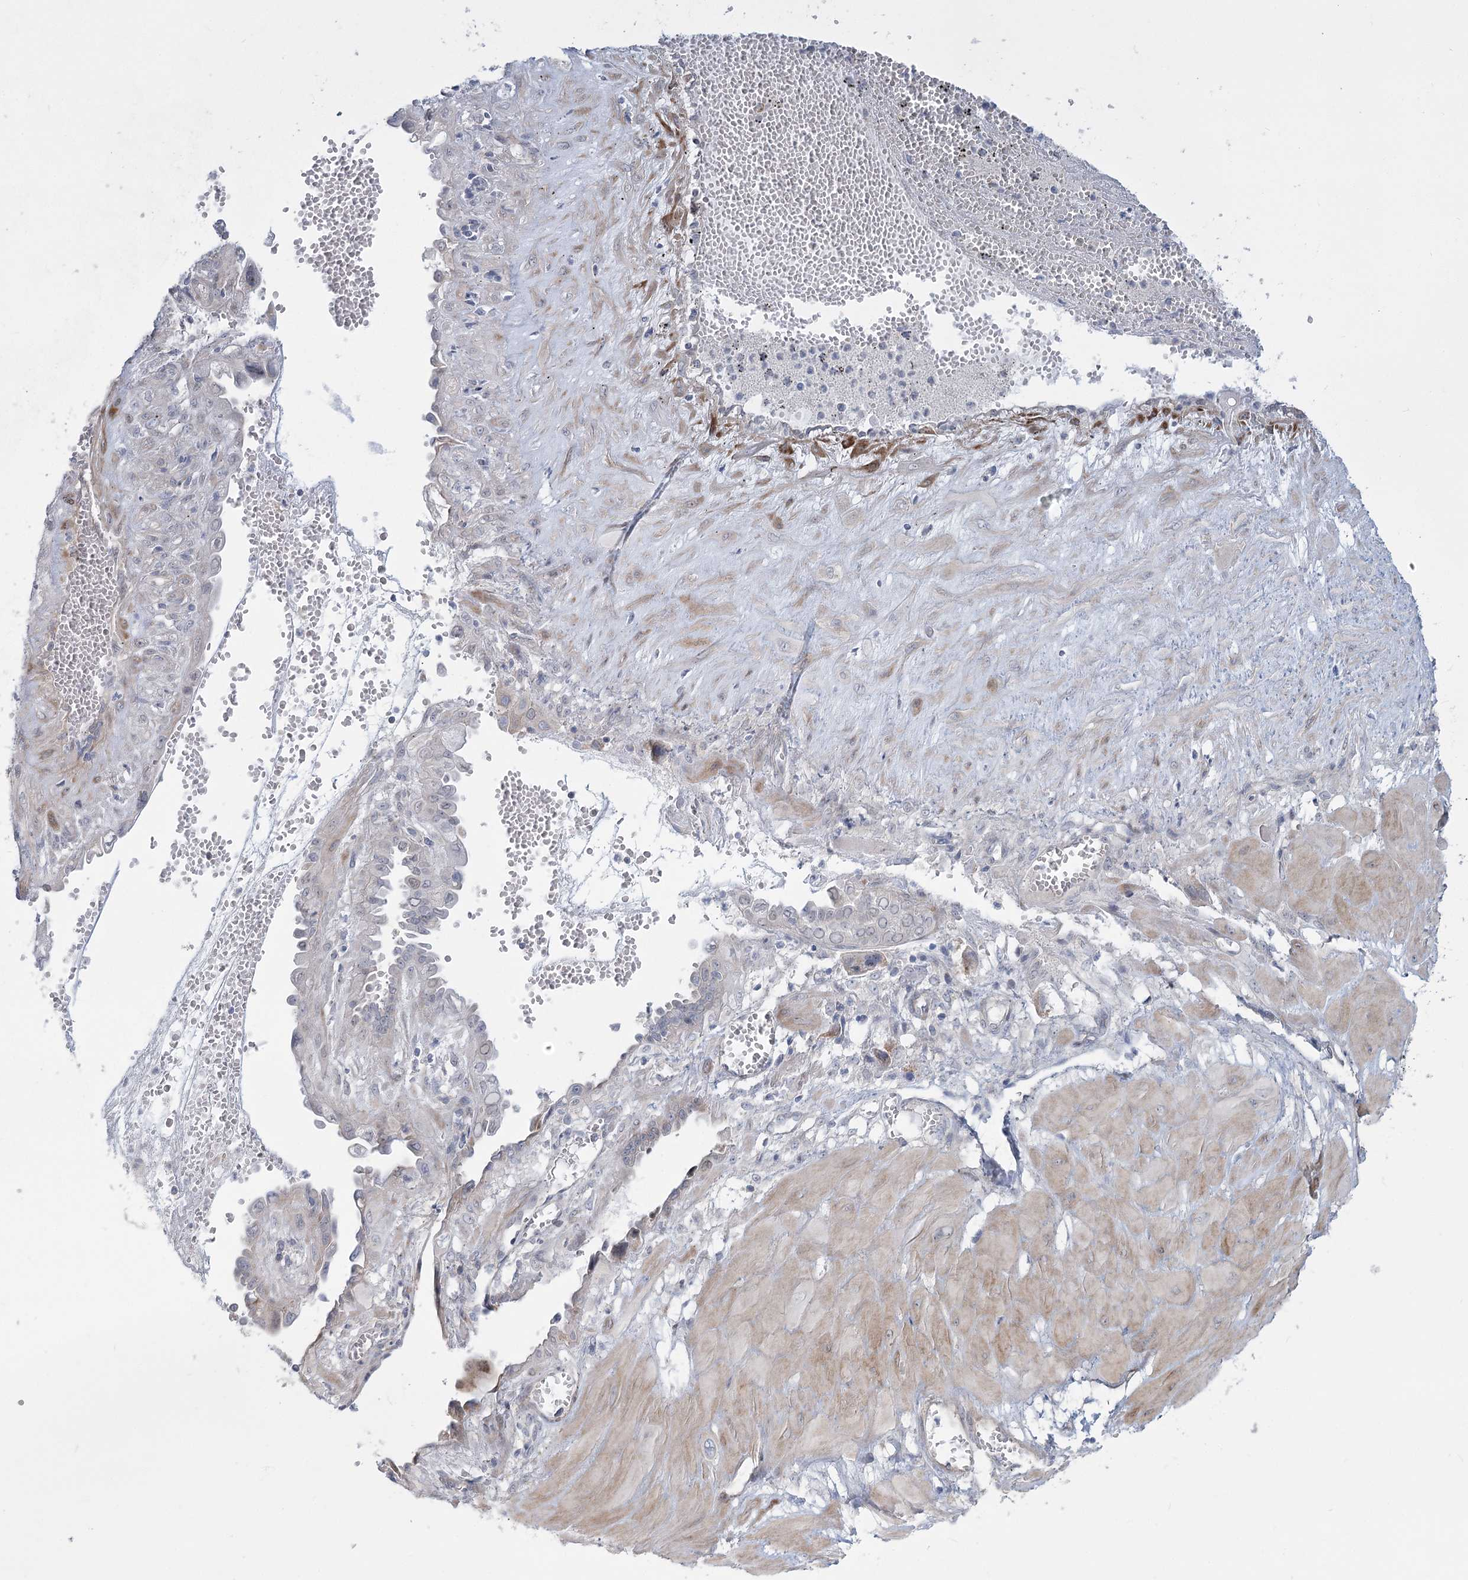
{"staining": {"intensity": "weak", "quantity": "25%-75%", "location": "cytoplasmic/membranous"}, "tissue": "cervical cancer", "cell_type": "Tumor cells", "image_type": "cancer", "snomed": [{"axis": "morphology", "description": "Squamous cell carcinoma, NOS"}, {"axis": "topography", "description": "Cervix"}], "caption": "IHC image of neoplastic tissue: cervical cancer (squamous cell carcinoma) stained using immunohistochemistry (IHC) displays low levels of weak protein expression localized specifically in the cytoplasmic/membranous of tumor cells, appearing as a cytoplasmic/membranous brown color.", "gene": "ABITRAM", "patient": {"sex": "female", "age": 34}}